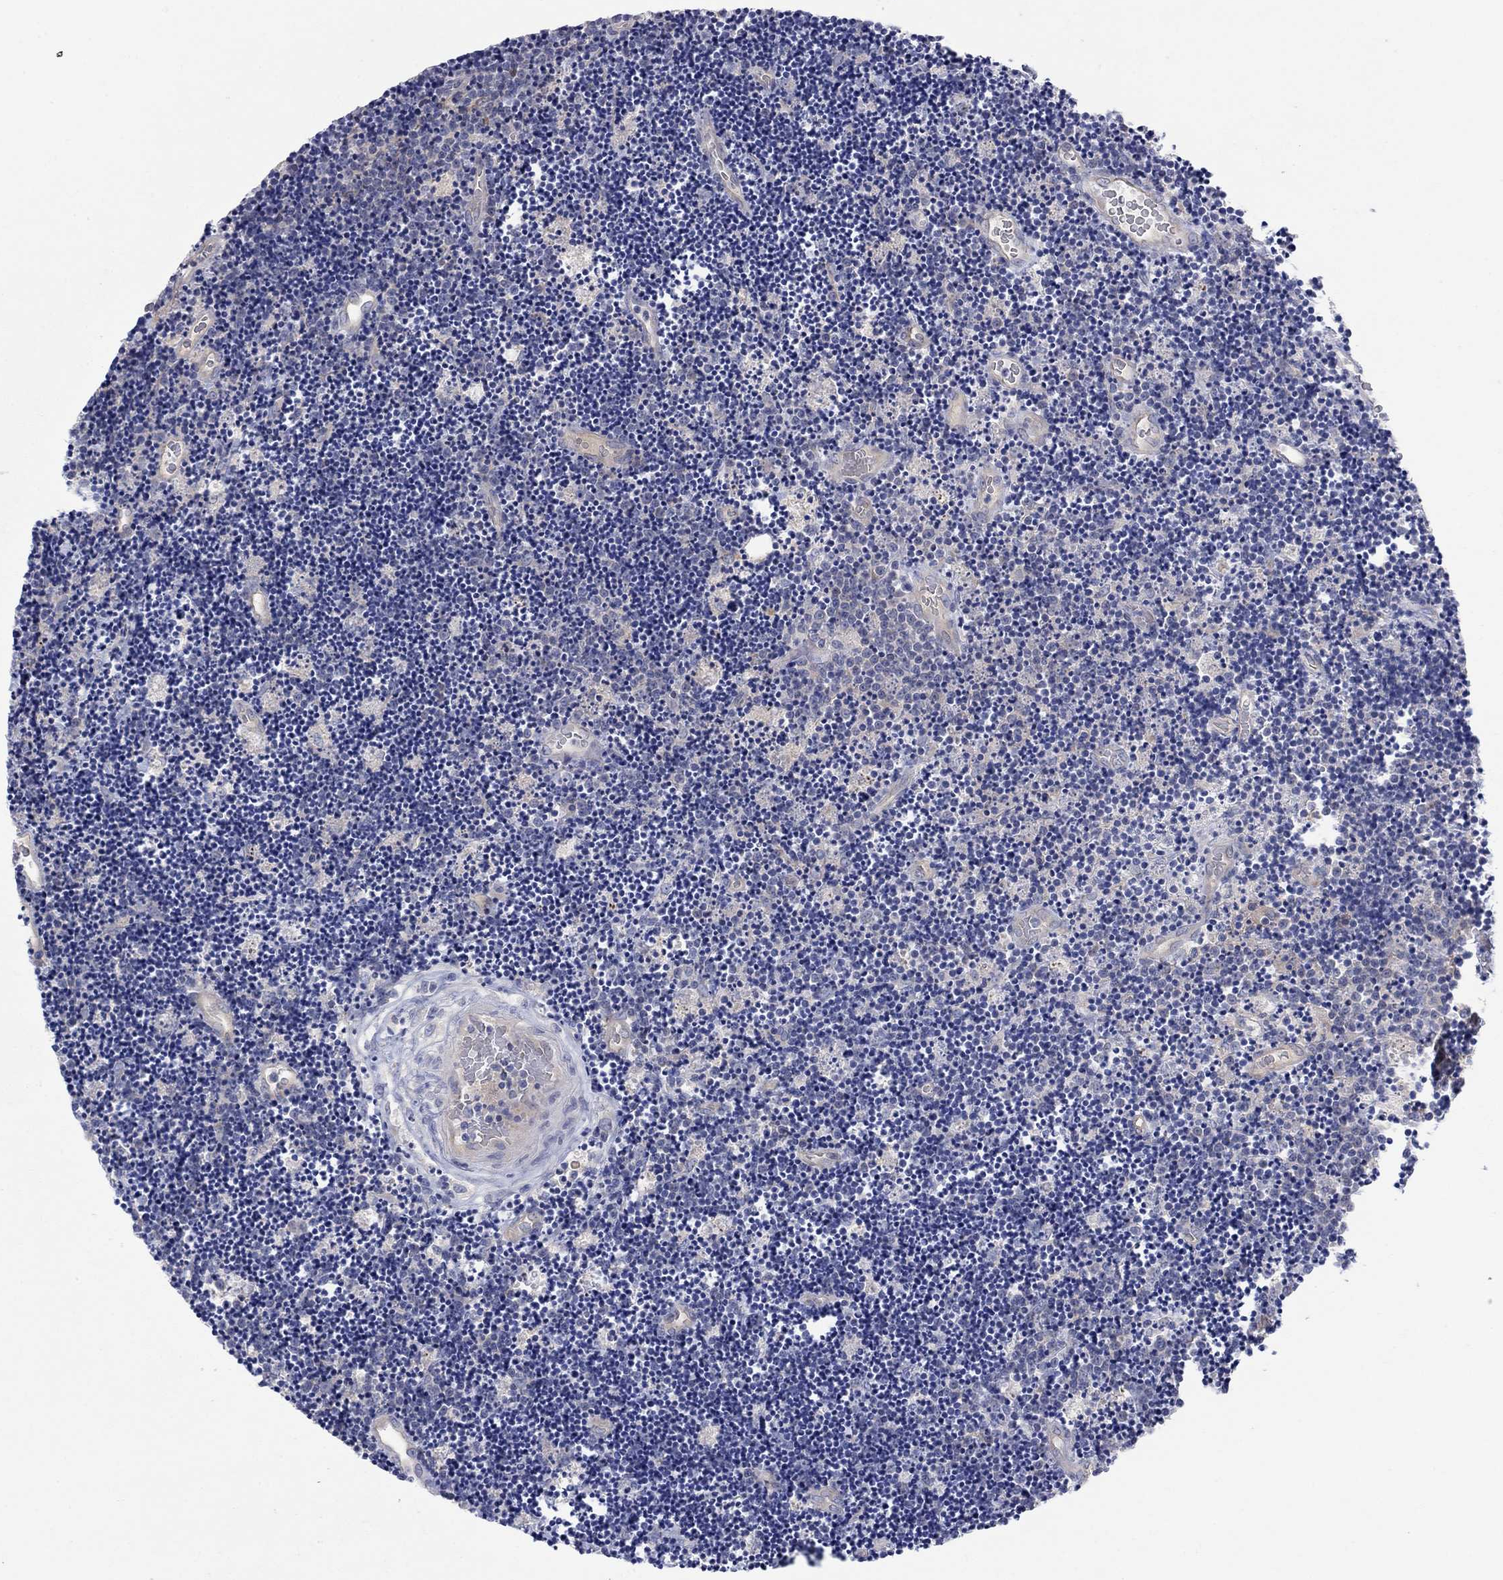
{"staining": {"intensity": "negative", "quantity": "none", "location": "none"}, "tissue": "lymphoma", "cell_type": "Tumor cells", "image_type": "cancer", "snomed": [{"axis": "morphology", "description": "Malignant lymphoma, non-Hodgkin's type, Low grade"}, {"axis": "topography", "description": "Brain"}], "caption": "DAB (3,3'-diaminobenzidine) immunohistochemical staining of lymphoma shows no significant staining in tumor cells.", "gene": "PLCL2", "patient": {"sex": "female", "age": 66}}